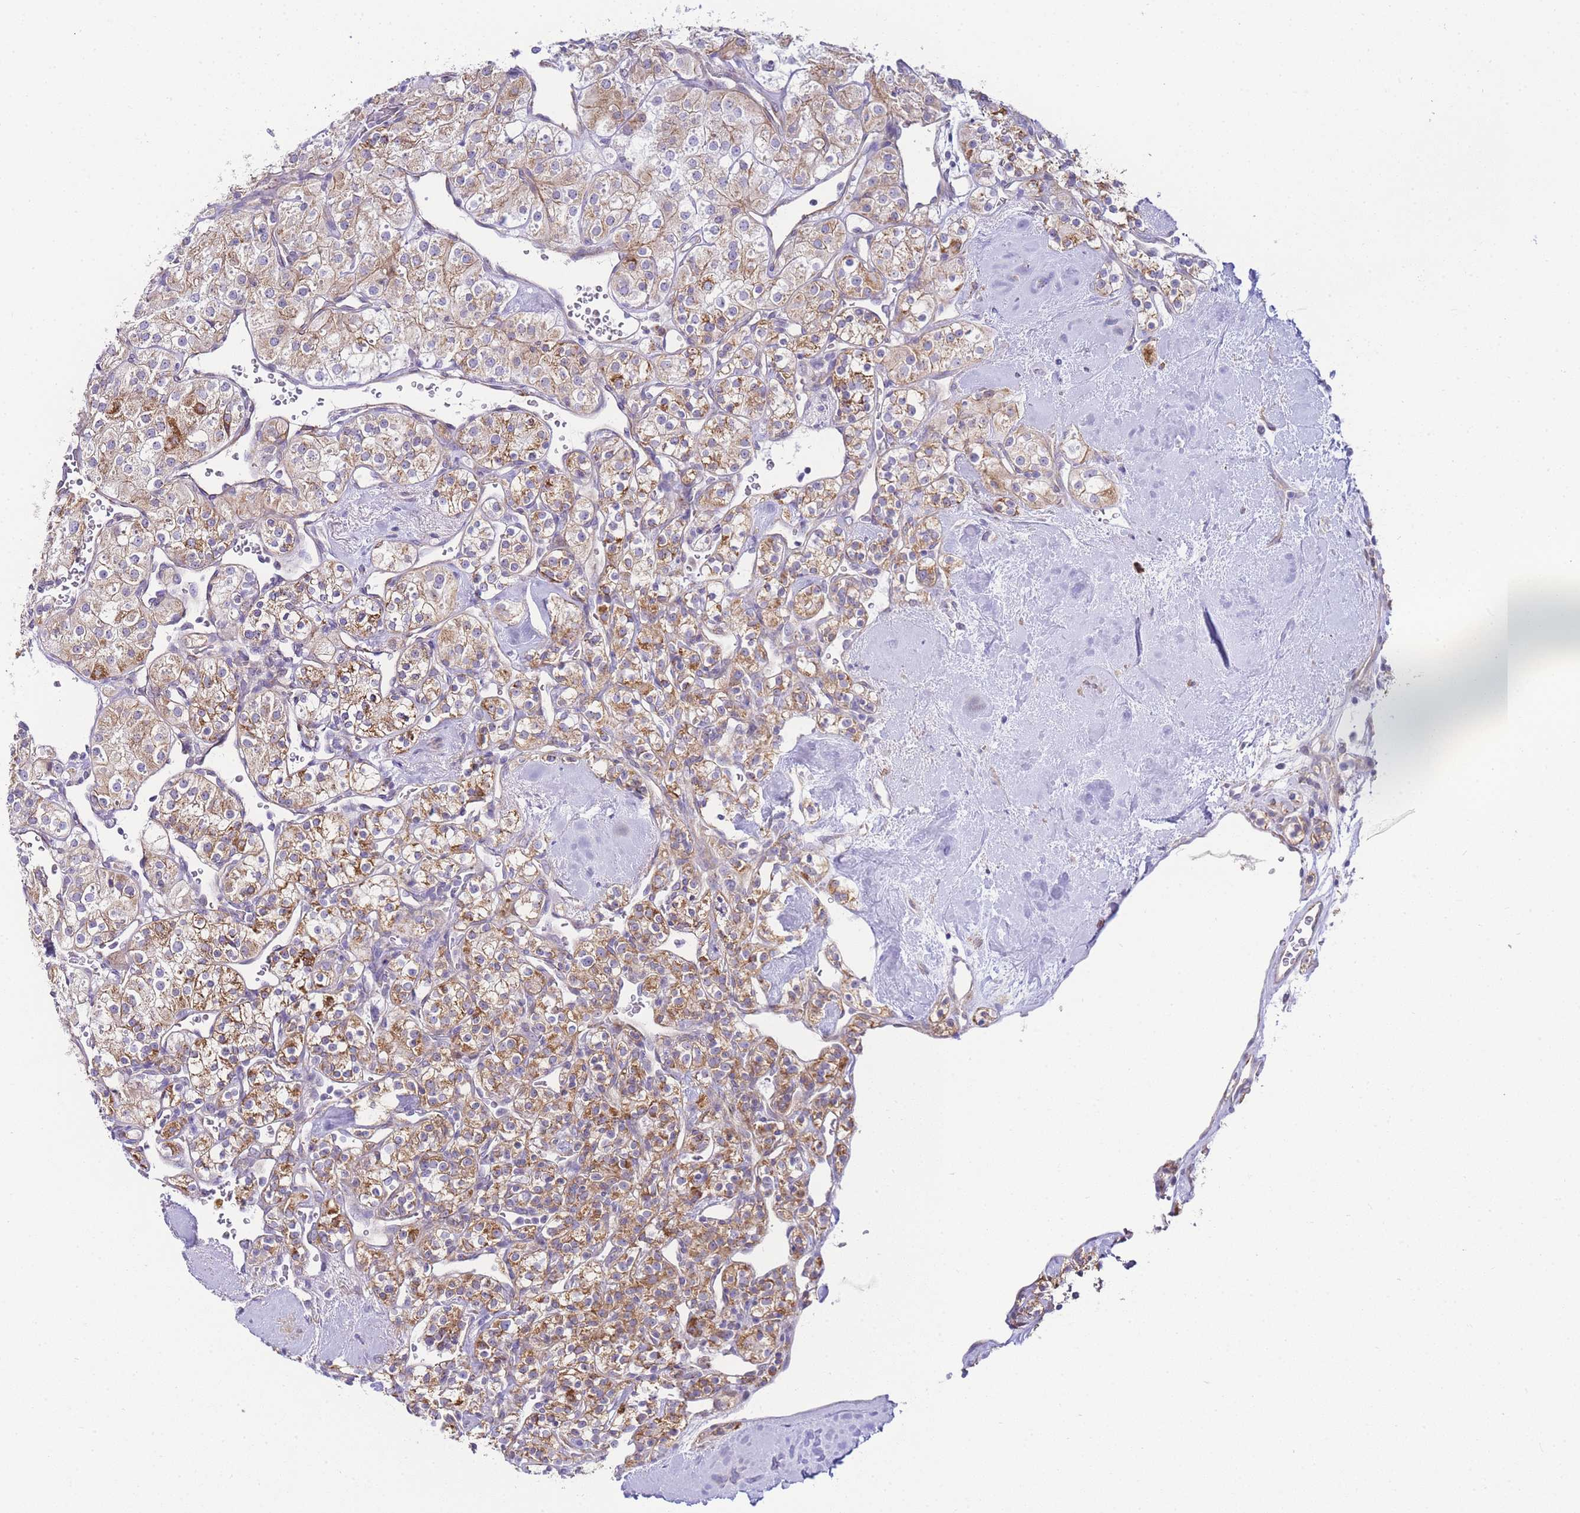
{"staining": {"intensity": "moderate", "quantity": ">75%", "location": "cytoplasmic/membranous"}, "tissue": "renal cancer", "cell_type": "Tumor cells", "image_type": "cancer", "snomed": [{"axis": "morphology", "description": "Adenocarcinoma, NOS"}, {"axis": "topography", "description": "Kidney"}], "caption": "Renal cancer stained with a brown dye demonstrates moderate cytoplasmic/membranous positive positivity in about >75% of tumor cells.", "gene": "PDCD7", "patient": {"sex": "male", "age": 77}}